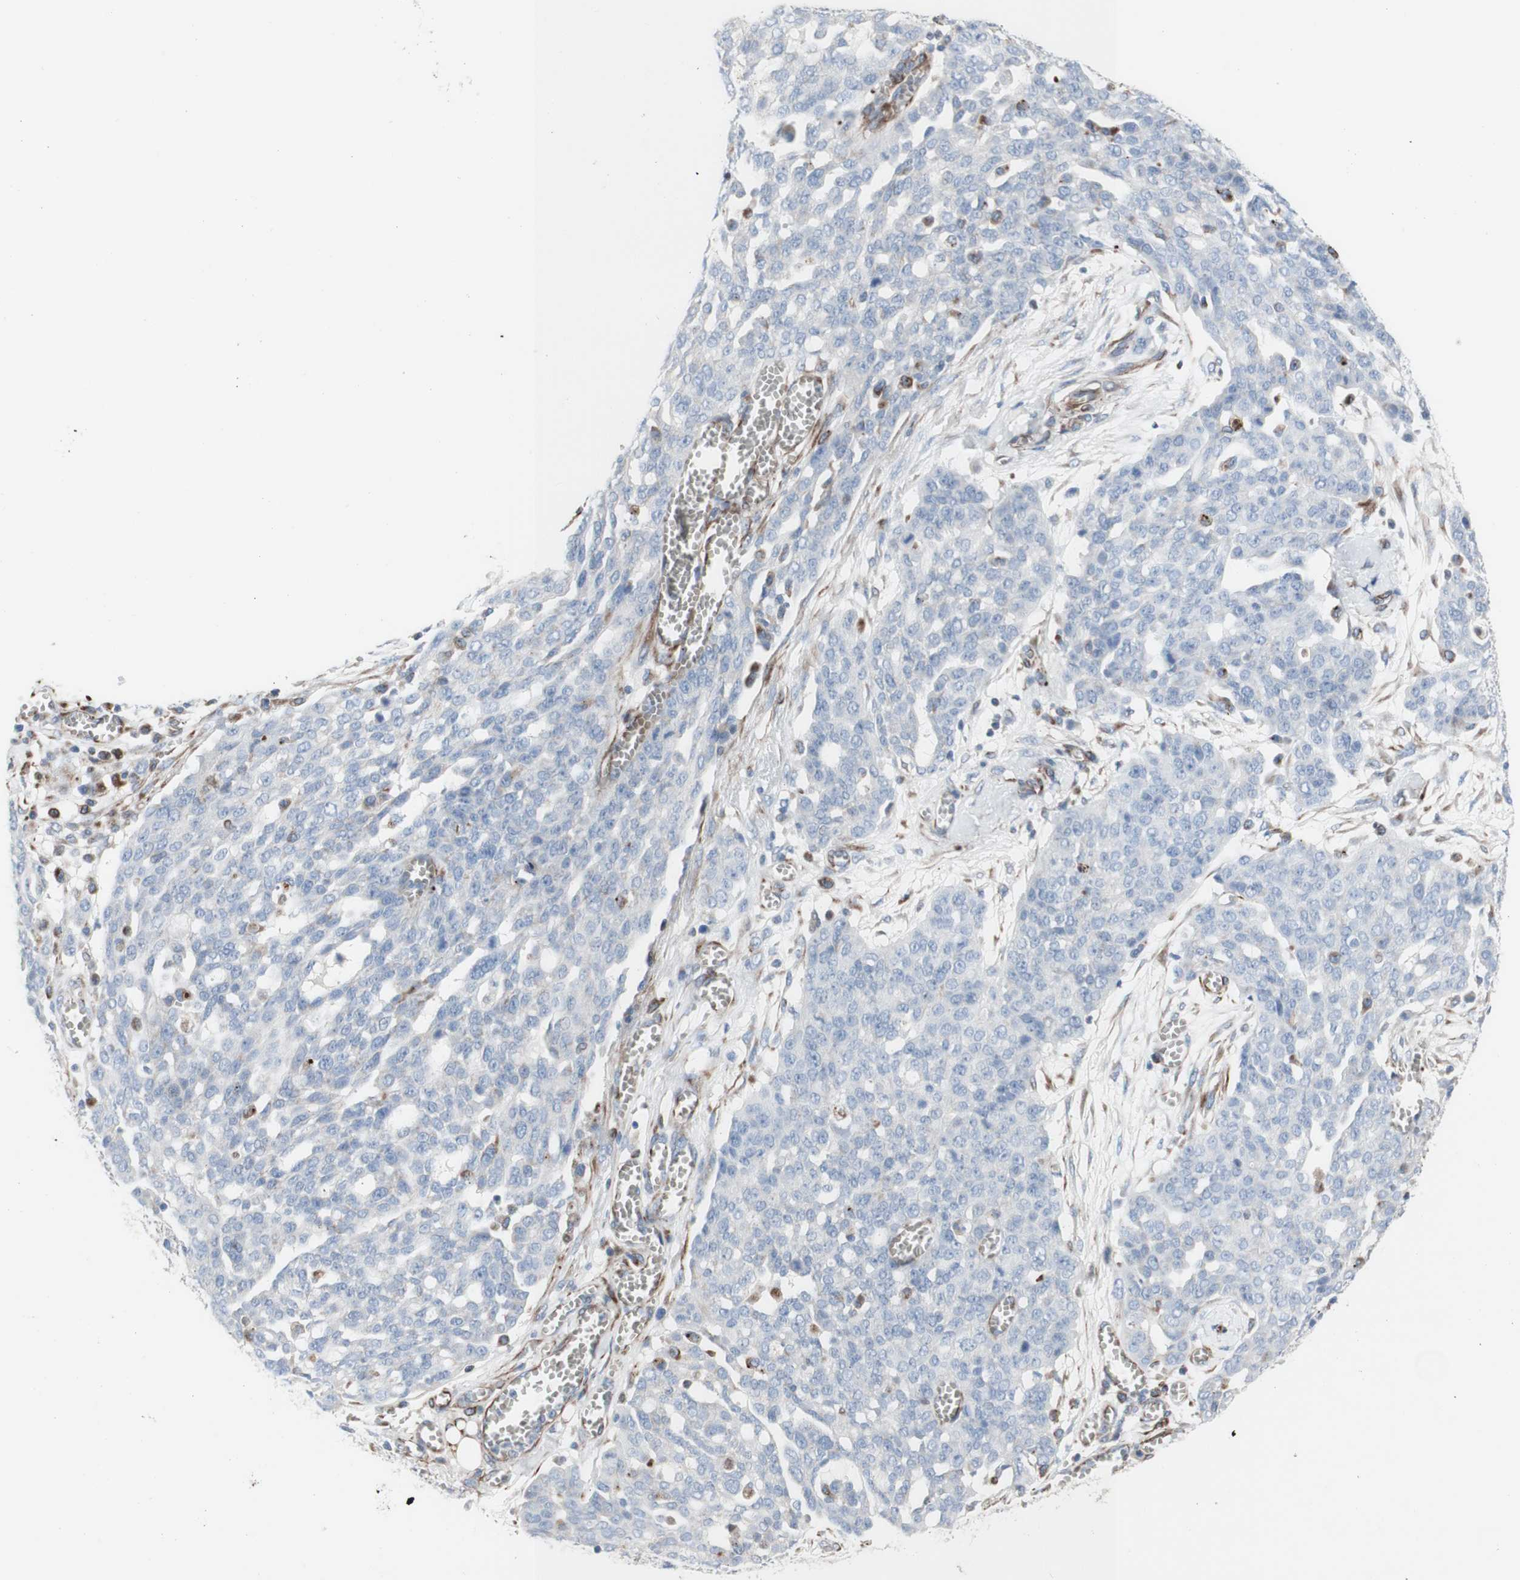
{"staining": {"intensity": "weak", "quantity": "<25%", "location": "cytoplasmic/membranous"}, "tissue": "ovarian cancer", "cell_type": "Tumor cells", "image_type": "cancer", "snomed": [{"axis": "morphology", "description": "Cystadenocarcinoma, serous, NOS"}, {"axis": "topography", "description": "Soft tissue"}, {"axis": "topography", "description": "Ovary"}], "caption": "Human ovarian serous cystadenocarcinoma stained for a protein using immunohistochemistry shows no expression in tumor cells.", "gene": "AGPAT5", "patient": {"sex": "female", "age": 57}}